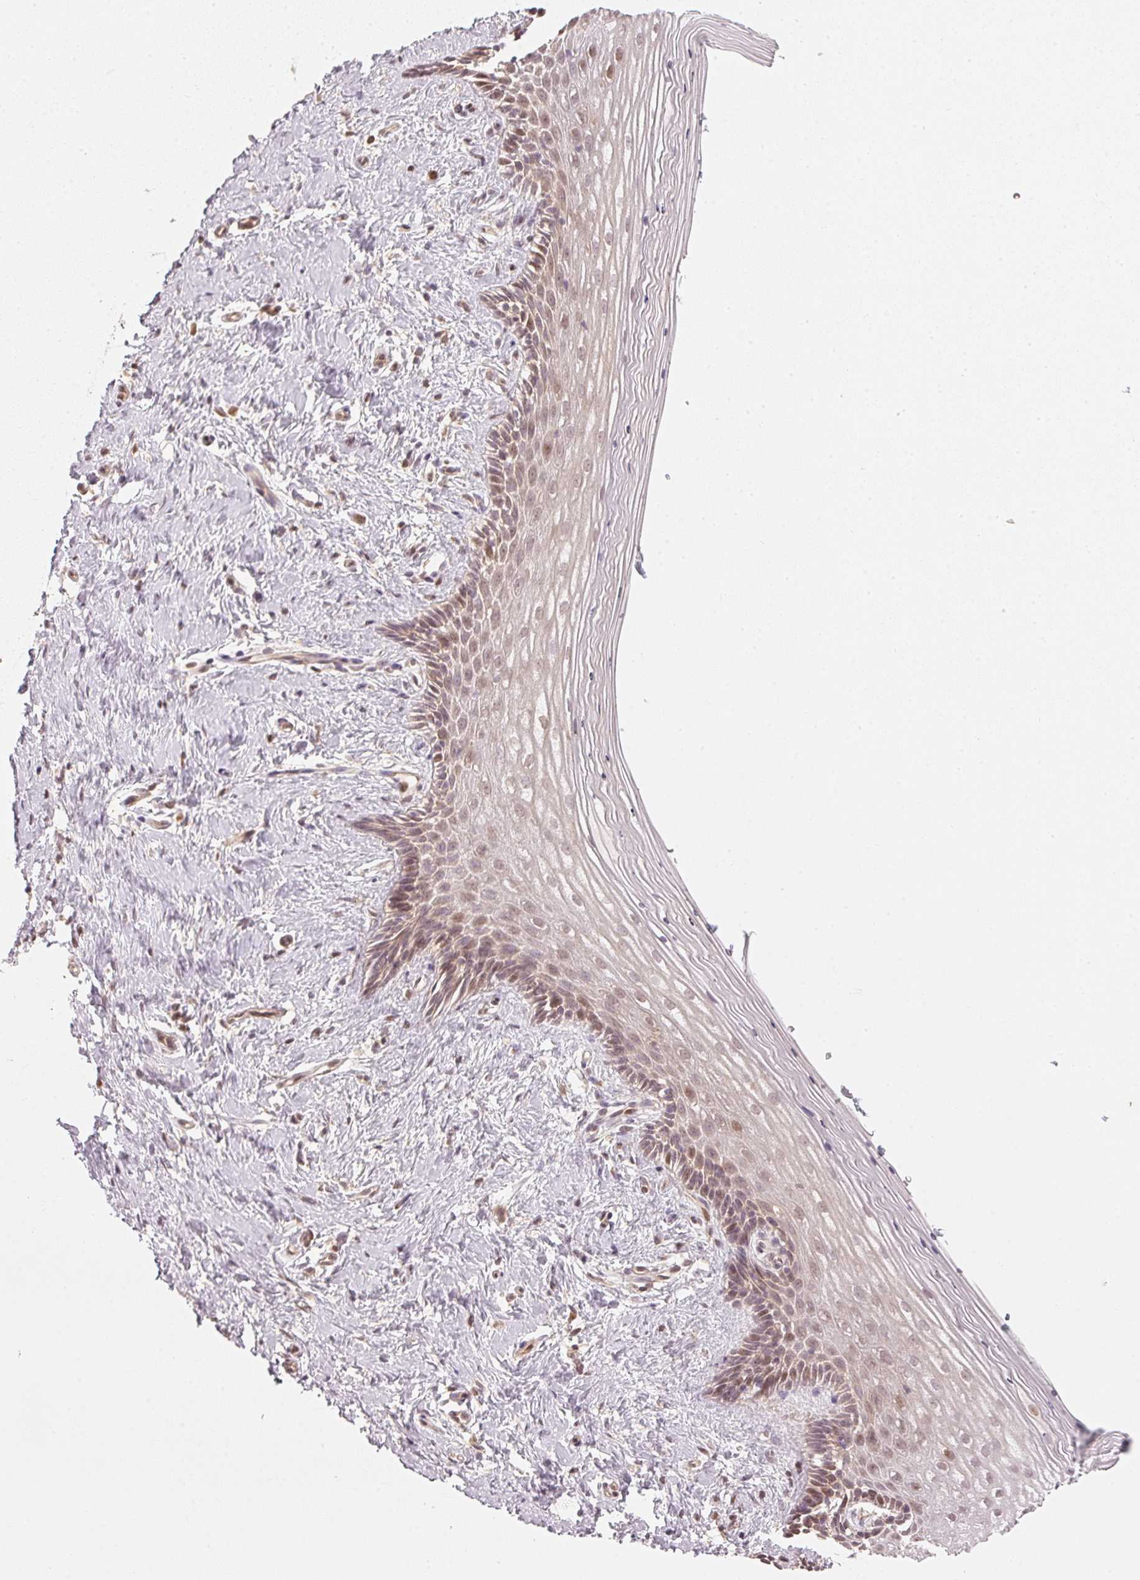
{"staining": {"intensity": "weak", "quantity": "25%-75%", "location": "nuclear"}, "tissue": "vagina", "cell_type": "Squamous epithelial cells", "image_type": "normal", "snomed": [{"axis": "morphology", "description": "Normal tissue, NOS"}, {"axis": "topography", "description": "Vagina"}], "caption": "Immunohistochemistry (DAB) staining of unremarkable human vagina exhibits weak nuclear protein staining in about 25%-75% of squamous epithelial cells.", "gene": "UBE2L3", "patient": {"sex": "female", "age": 42}}